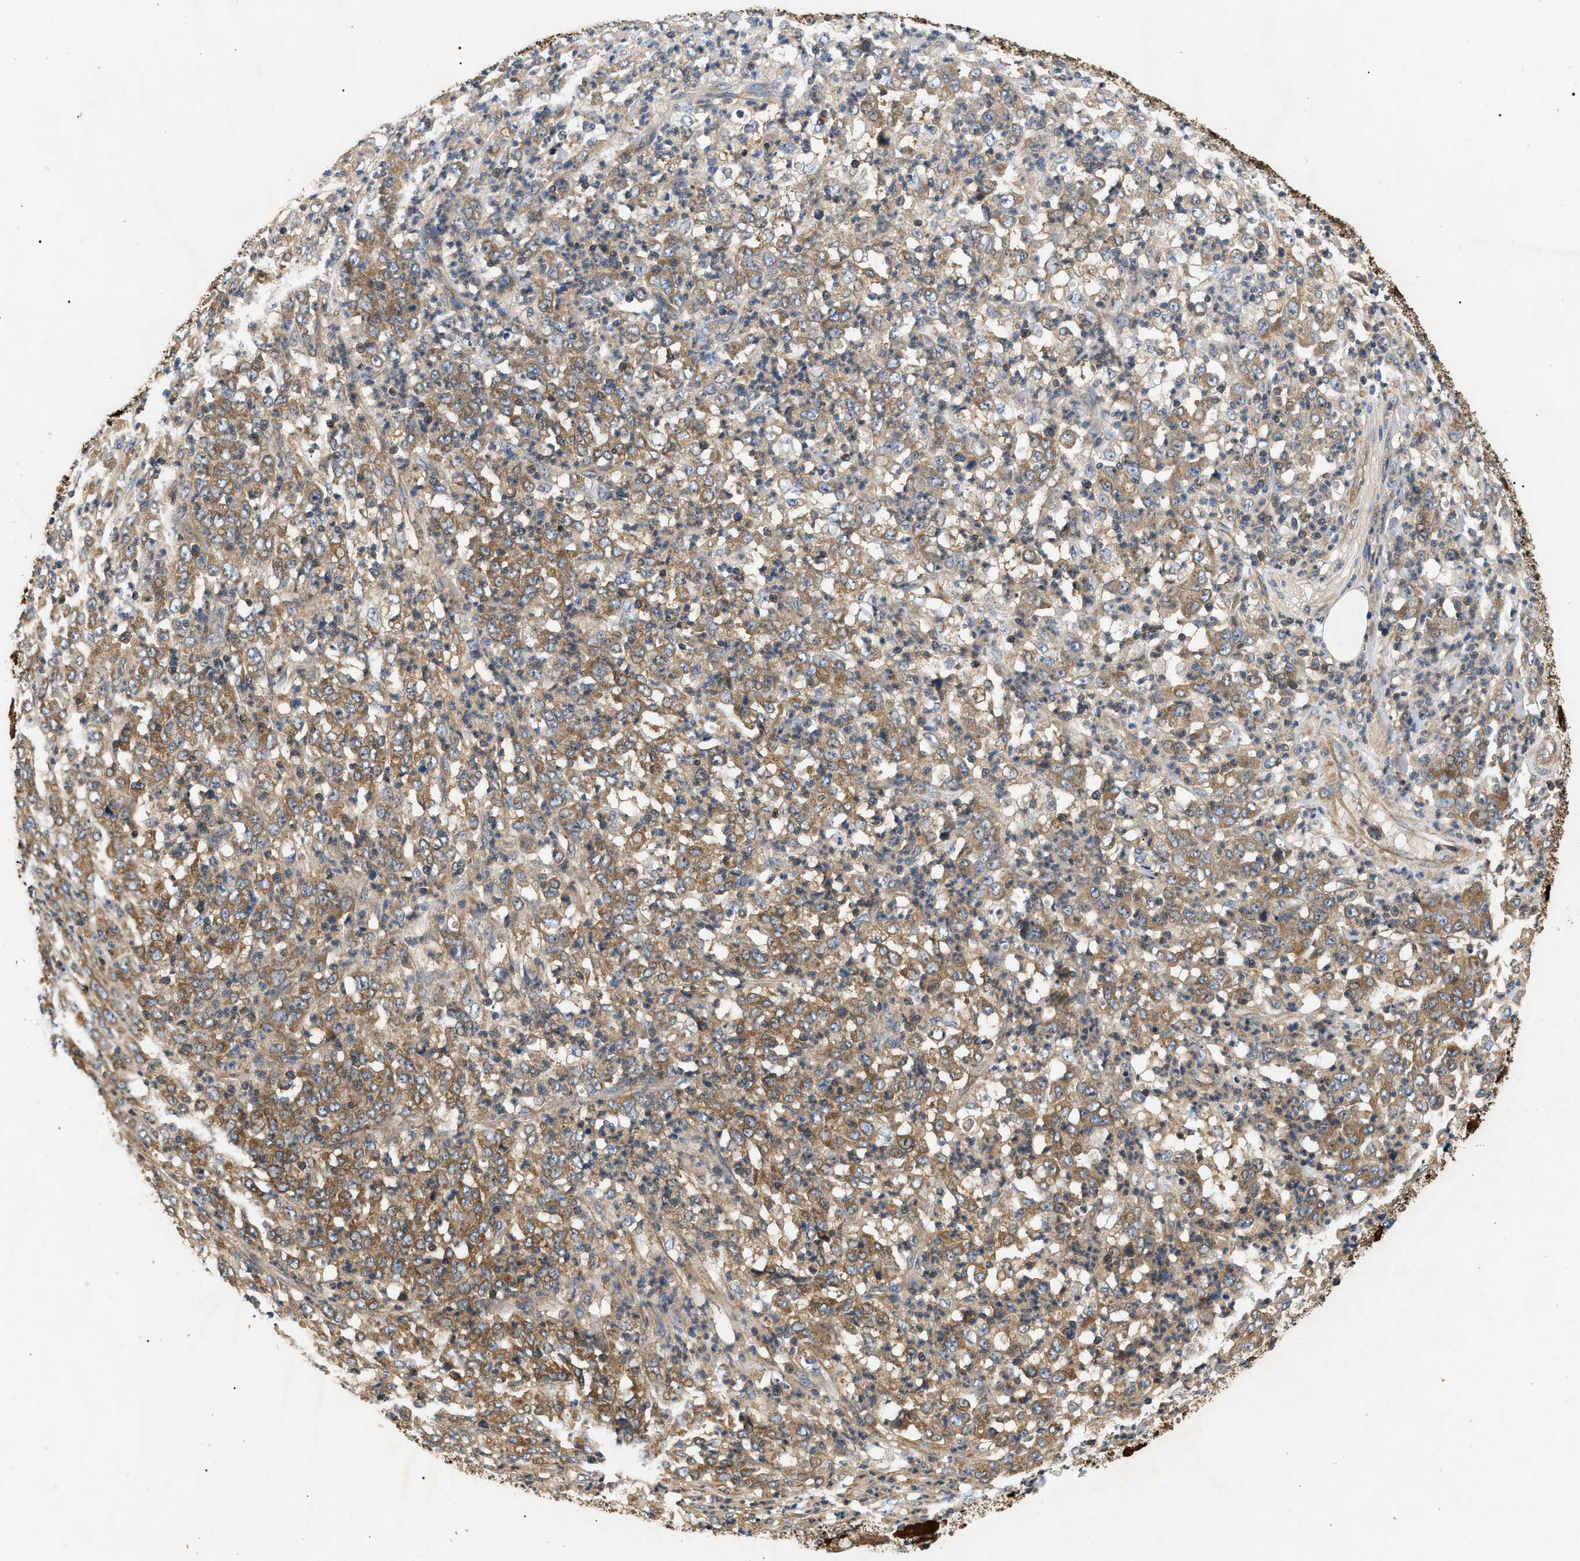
{"staining": {"intensity": "moderate", "quantity": ">75%", "location": "cytoplasmic/membranous"}, "tissue": "stomach cancer", "cell_type": "Tumor cells", "image_type": "cancer", "snomed": [{"axis": "morphology", "description": "Adenocarcinoma, NOS"}, {"axis": "topography", "description": "Stomach, lower"}], "caption": "The immunohistochemical stain highlights moderate cytoplasmic/membranous positivity in tumor cells of stomach adenocarcinoma tissue.", "gene": "PPM1B", "patient": {"sex": "female", "age": 71}}